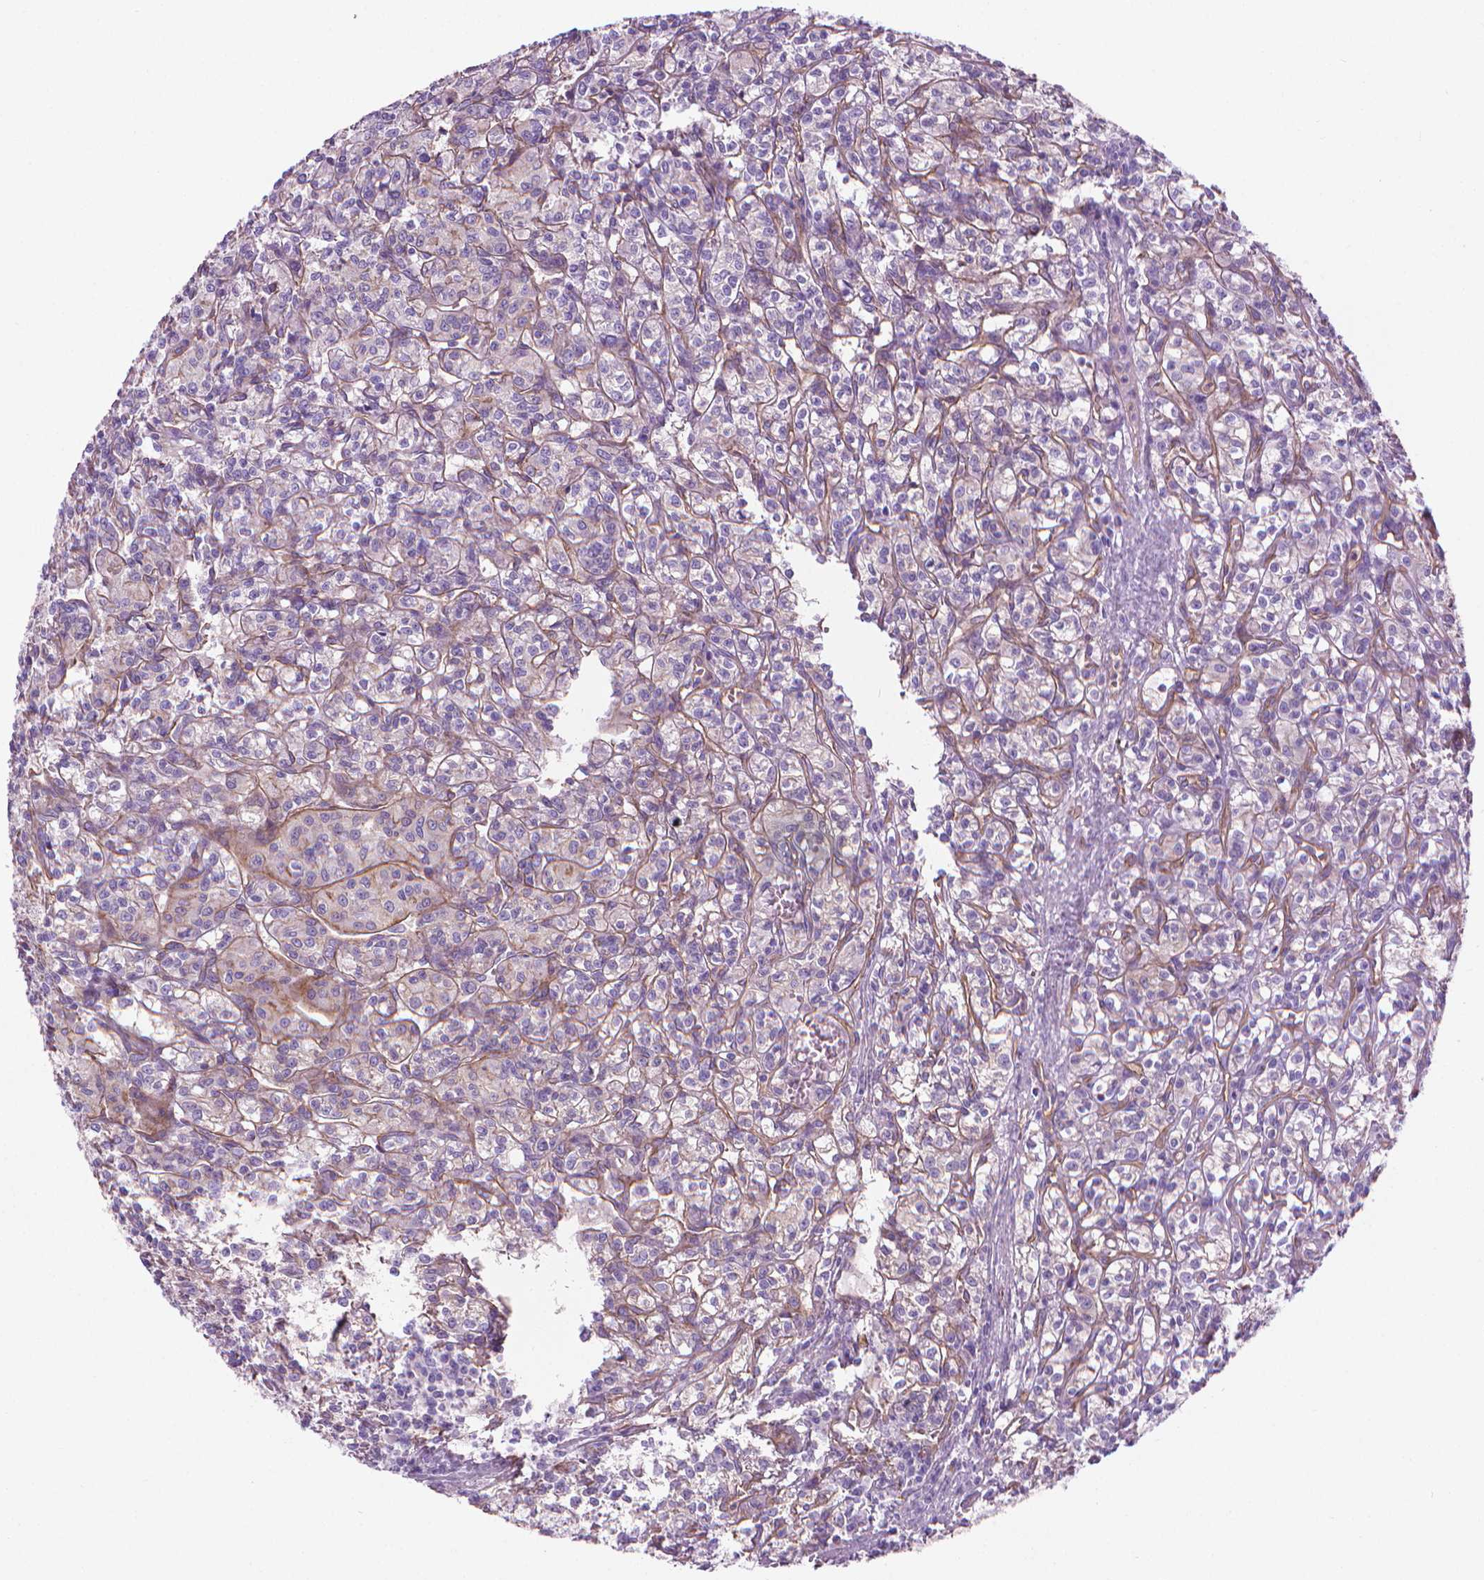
{"staining": {"intensity": "weak", "quantity": "<25%", "location": "cytoplasmic/membranous"}, "tissue": "renal cancer", "cell_type": "Tumor cells", "image_type": "cancer", "snomed": [{"axis": "morphology", "description": "Adenocarcinoma, NOS"}, {"axis": "topography", "description": "Kidney"}], "caption": "An image of human adenocarcinoma (renal) is negative for staining in tumor cells.", "gene": "TENT5A", "patient": {"sex": "male", "age": 36}}